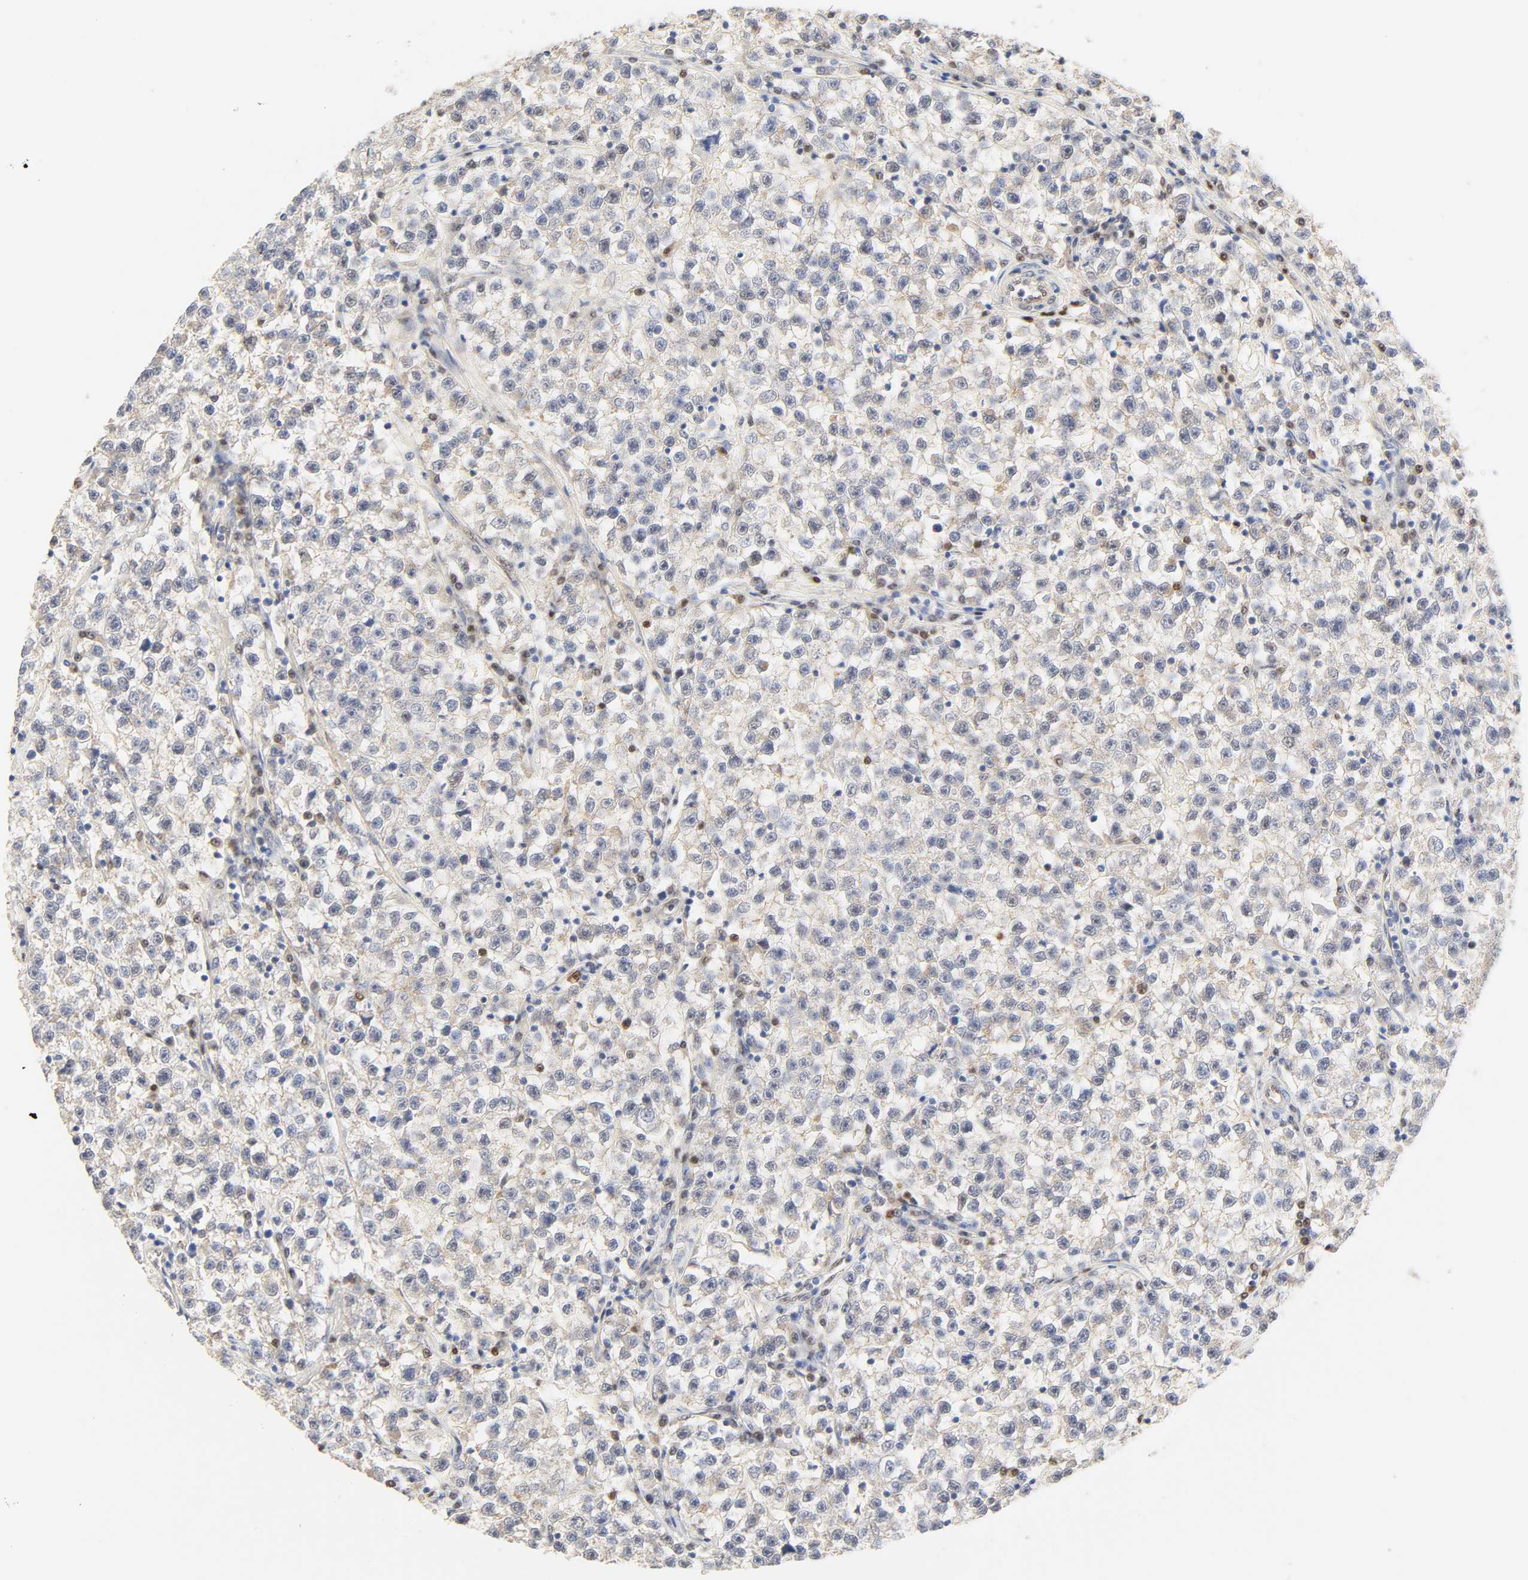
{"staining": {"intensity": "negative", "quantity": "none", "location": "none"}, "tissue": "testis cancer", "cell_type": "Tumor cells", "image_type": "cancer", "snomed": [{"axis": "morphology", "description": "Seminoma, NOS"}, {"axis": "topography", "description": "Testis"}], "caption": "DAB (3,3'-diaminobenzidine) immunohistochemical staining of testis seminoma exhibits no significant expression in tumor cells.", "gene": "BORCS8-MEF2B", "patient": {"sex": "male", "age": 22}}